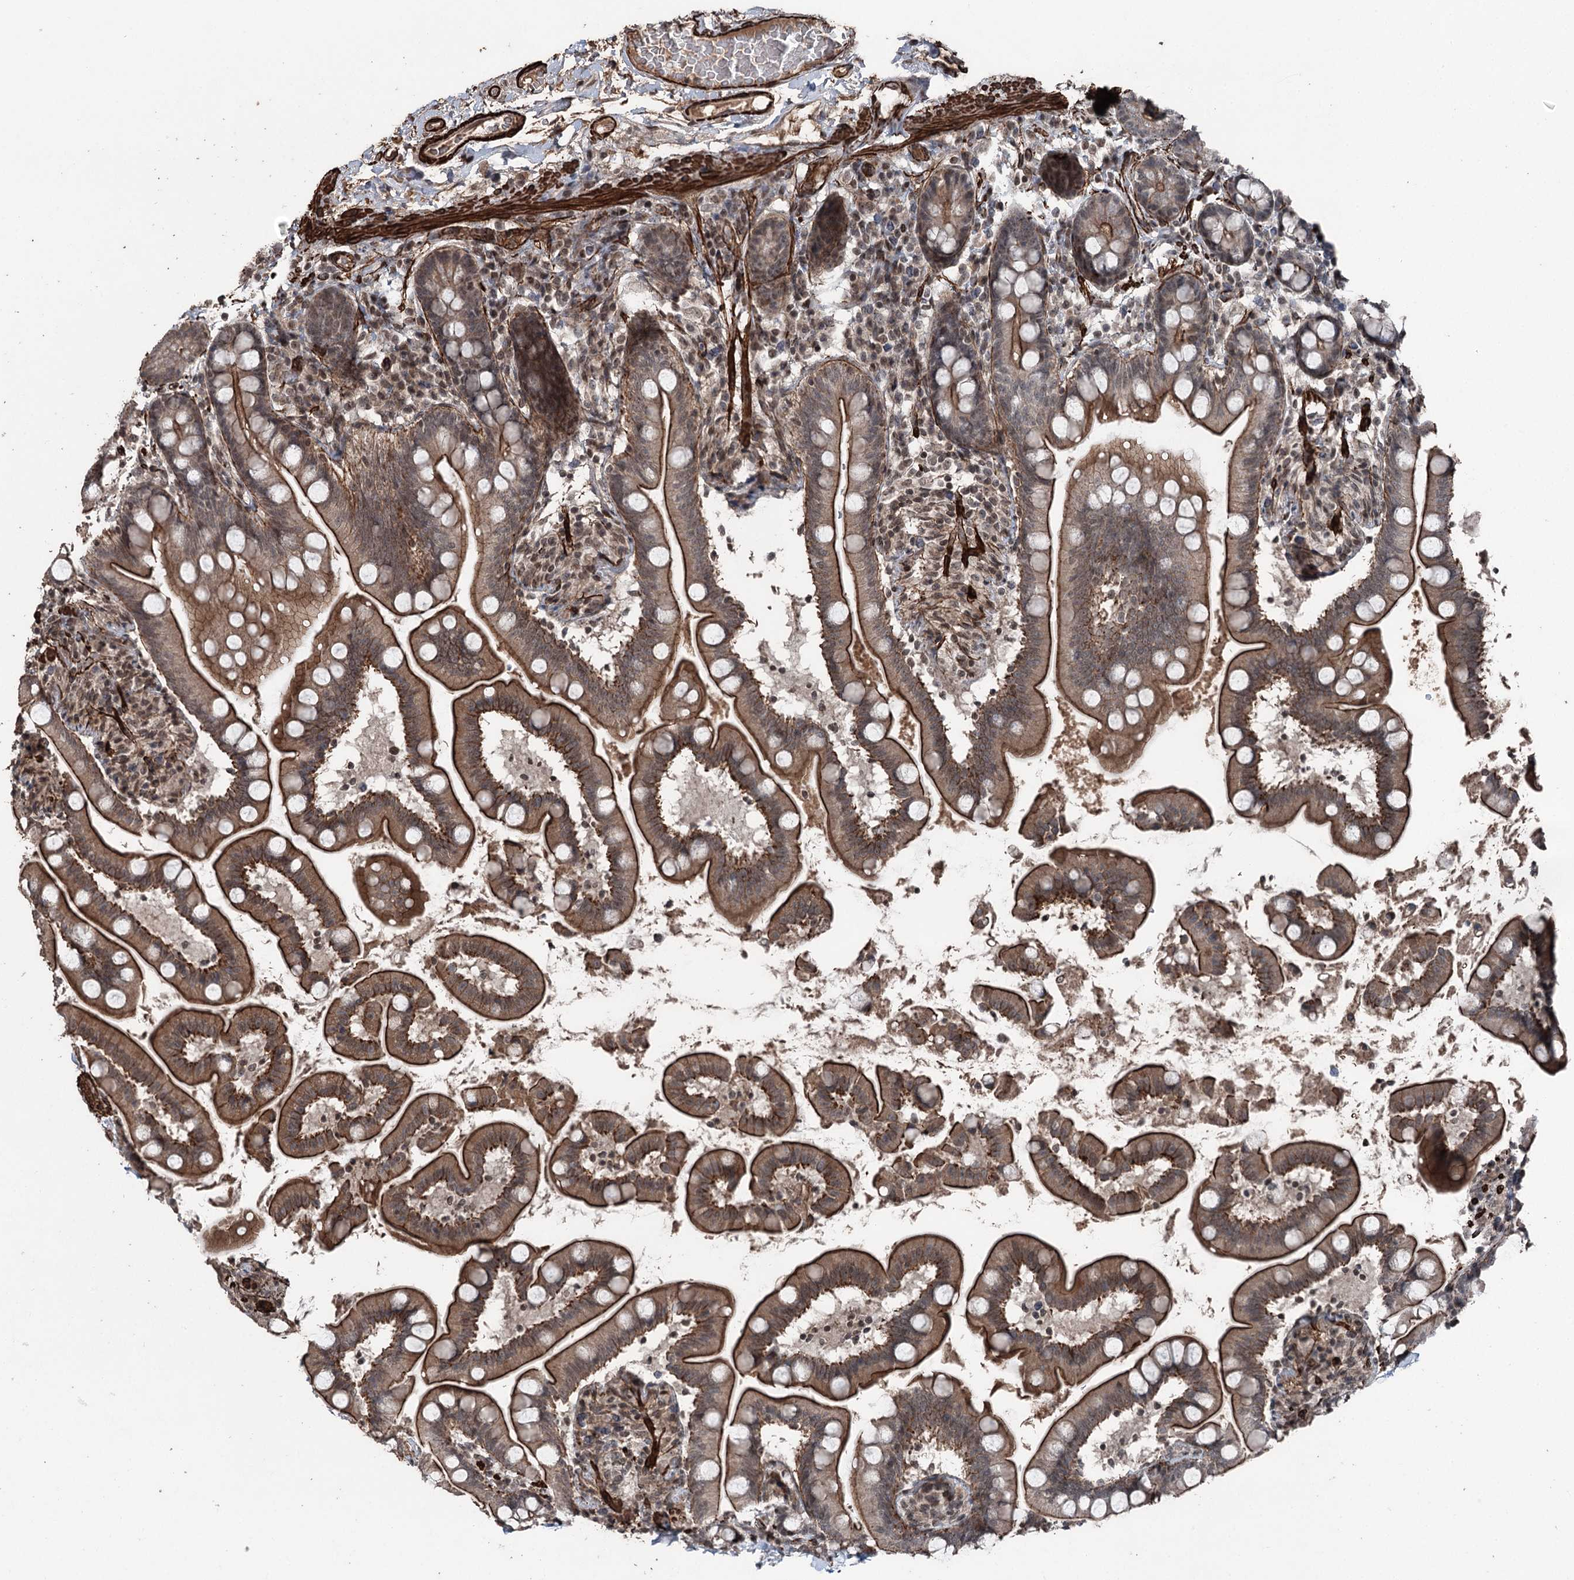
{"staining": {"intensity": "moderate", "quantity": ">75%", "location": "cytoplasmic/membranous"}, "tissue": "small intestine", "cell_type": "Glandular cells", "image_type": "normal", "snomed": [{"axis": "morphology", "description": "Normal tissue, NOS"}, {"axis": "topography", "description": "Small intestine"}], "caption": "Immunohistochemical staining of benign small intestine exhibits >75% levels of moderate cytoplasmic/membranous protein expression in about >75% of glandular cells.", "gene": "CCDC82", "patient": {"sex": "female", "age": 64}}